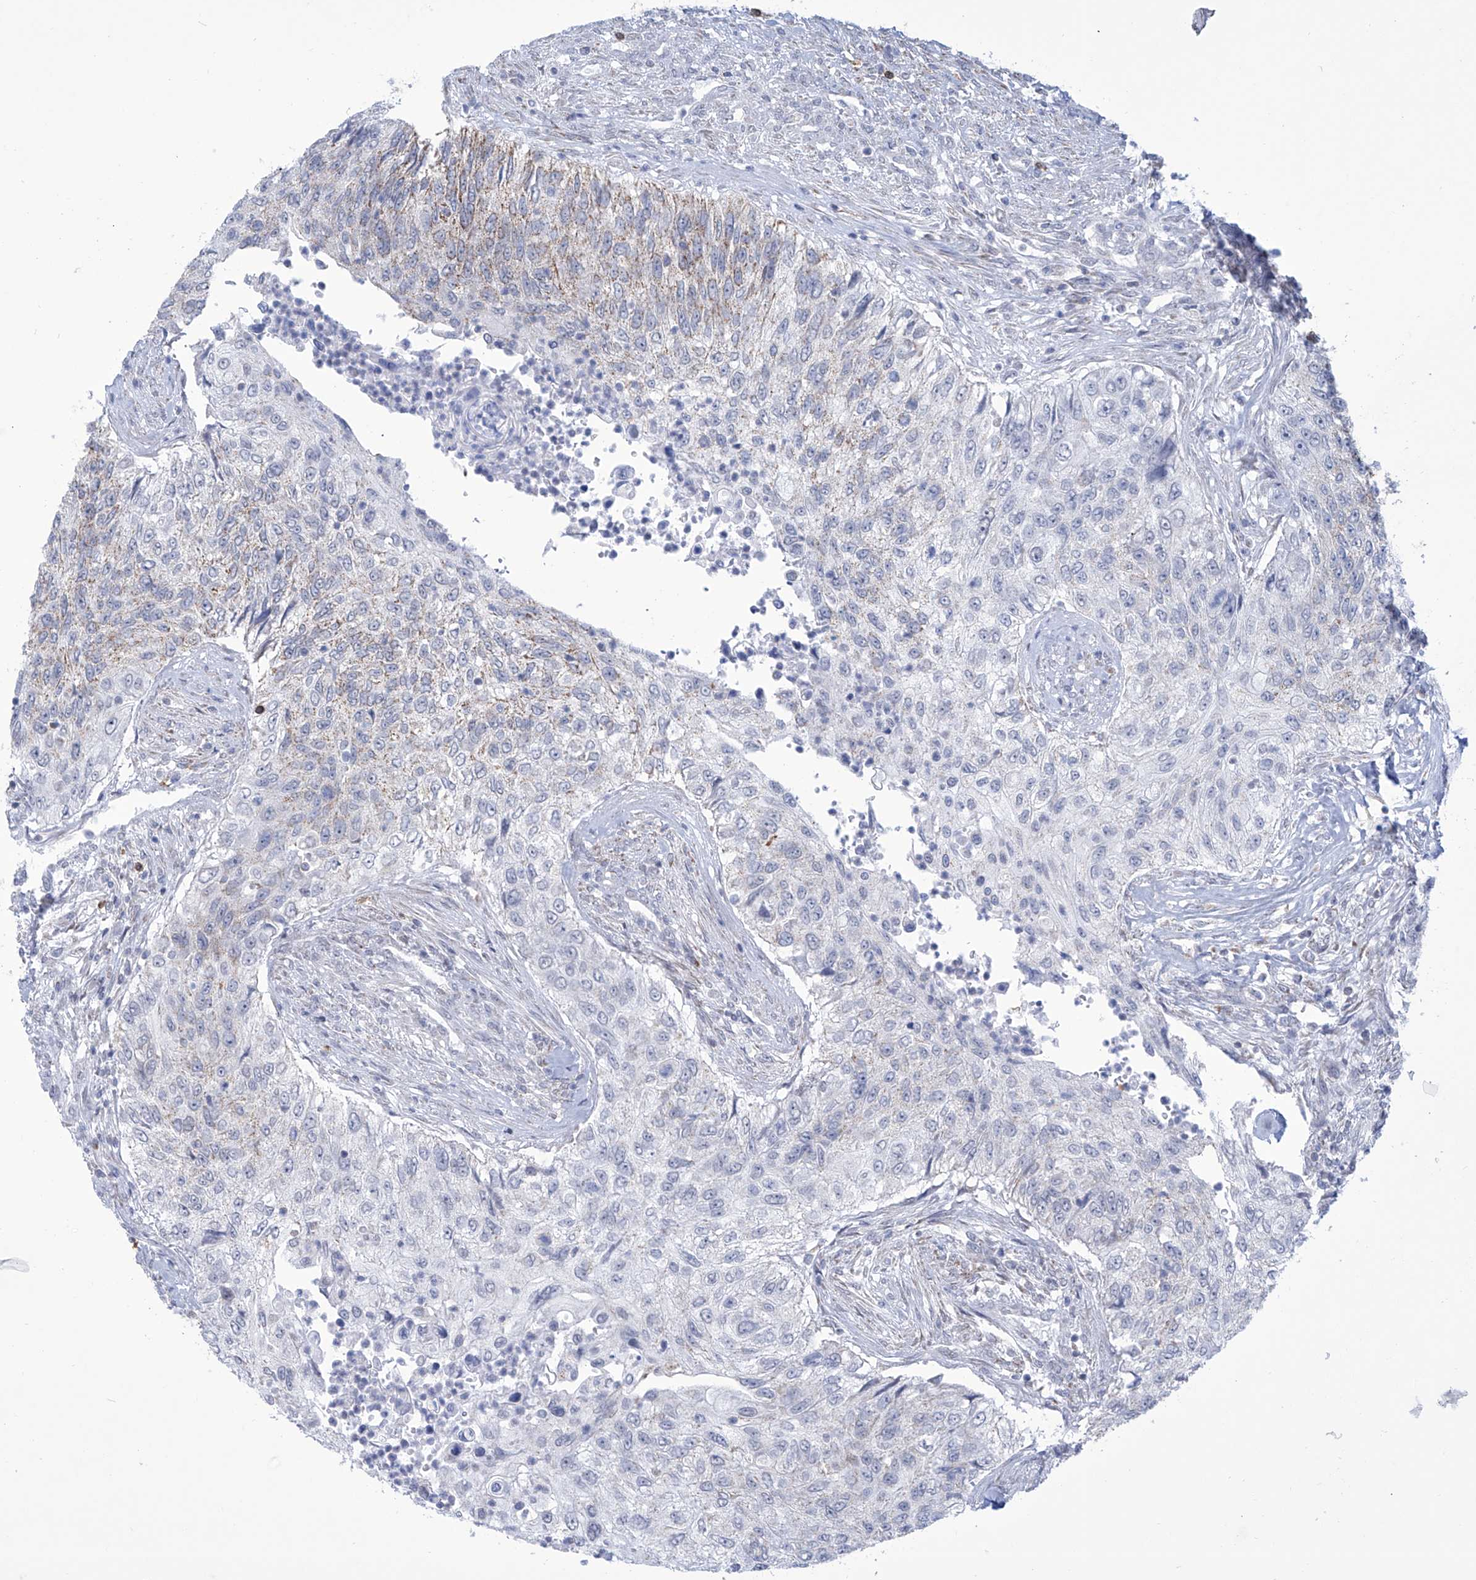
{"staining": {"intensity": "weak", "quantity": "<25%", "location": "cytoplasmic/membranous"}, "tissue": "urothelial cancer", "cell_type": "Tumor cells", "image_type": "cancer", "snomed": [{"axis": "morphology", "description": "Urothelial carcinoma, High grade"}, {"axis": "topography", "description": "Urinary bladder"}], "caption": "Urothelial cancer was stained to show a protein in brown. There is no significant expression in tumor cells. (DAB immunohistochemistry, high magnification).", "gene": "ALDH6A1", "patient": {"sex": "female", "age": 60}}